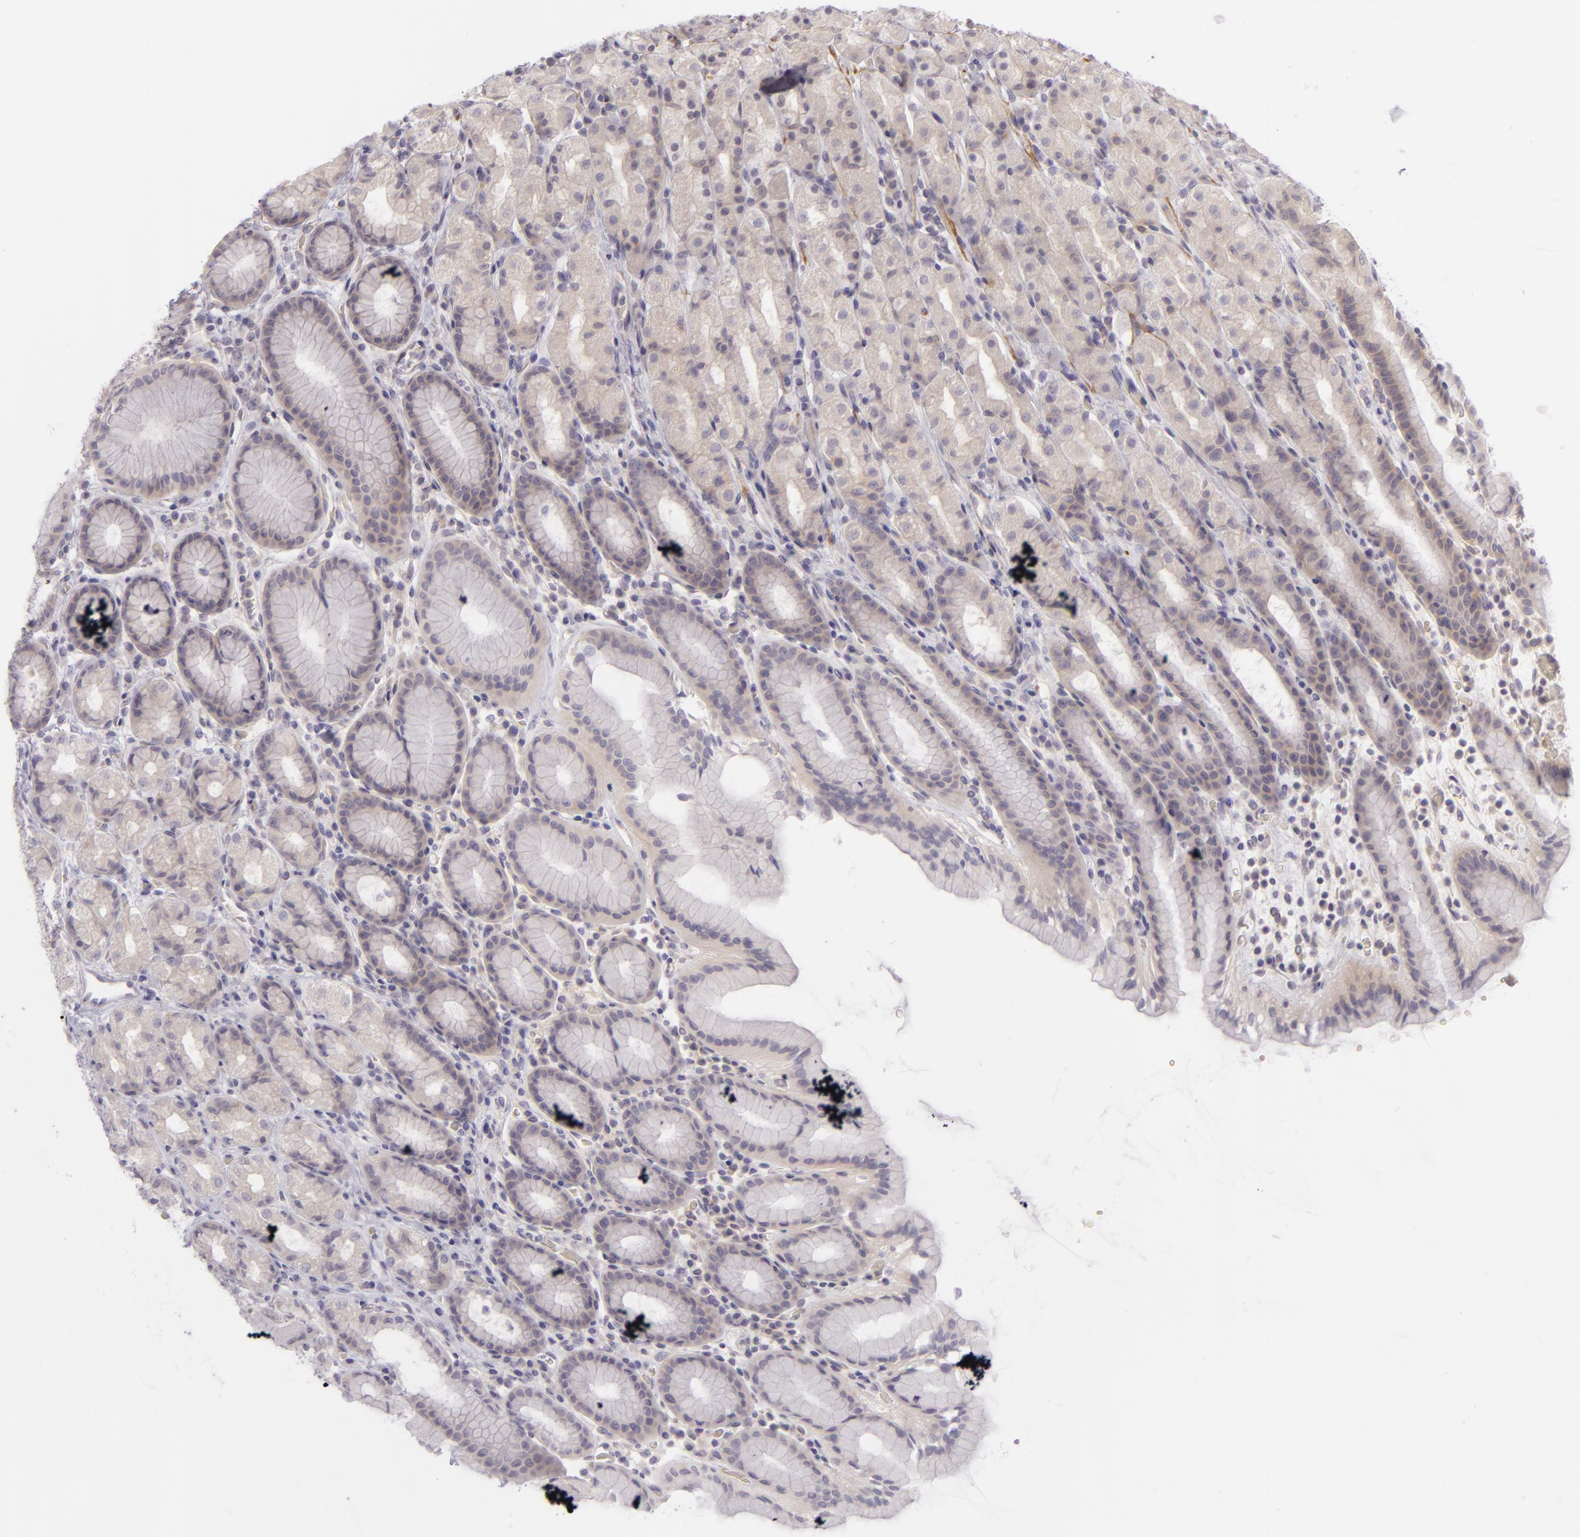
{"staining": {"intensity": "weak", "quantity": "25%-75%", "location": "cytoplasmic/membranous"}, "tissue": "stomach", "cell_type": "Glandular cells", "image_type": "normal", "snomed": [{"axis": "morphology", "description": "Normal tissue, NOS"}, {"axis": "topography", "description": "Stomach, upper"}], "caption": "Protein positivity by immunohistochemistry (IHC) demonstrates weak cytoplasmic/membranous positivity in approximately 25%-75% of glandular cells in unremarkable stomach.", "gene": "ZC3H7B", "patient": {"sex": "male", "age": 68}}